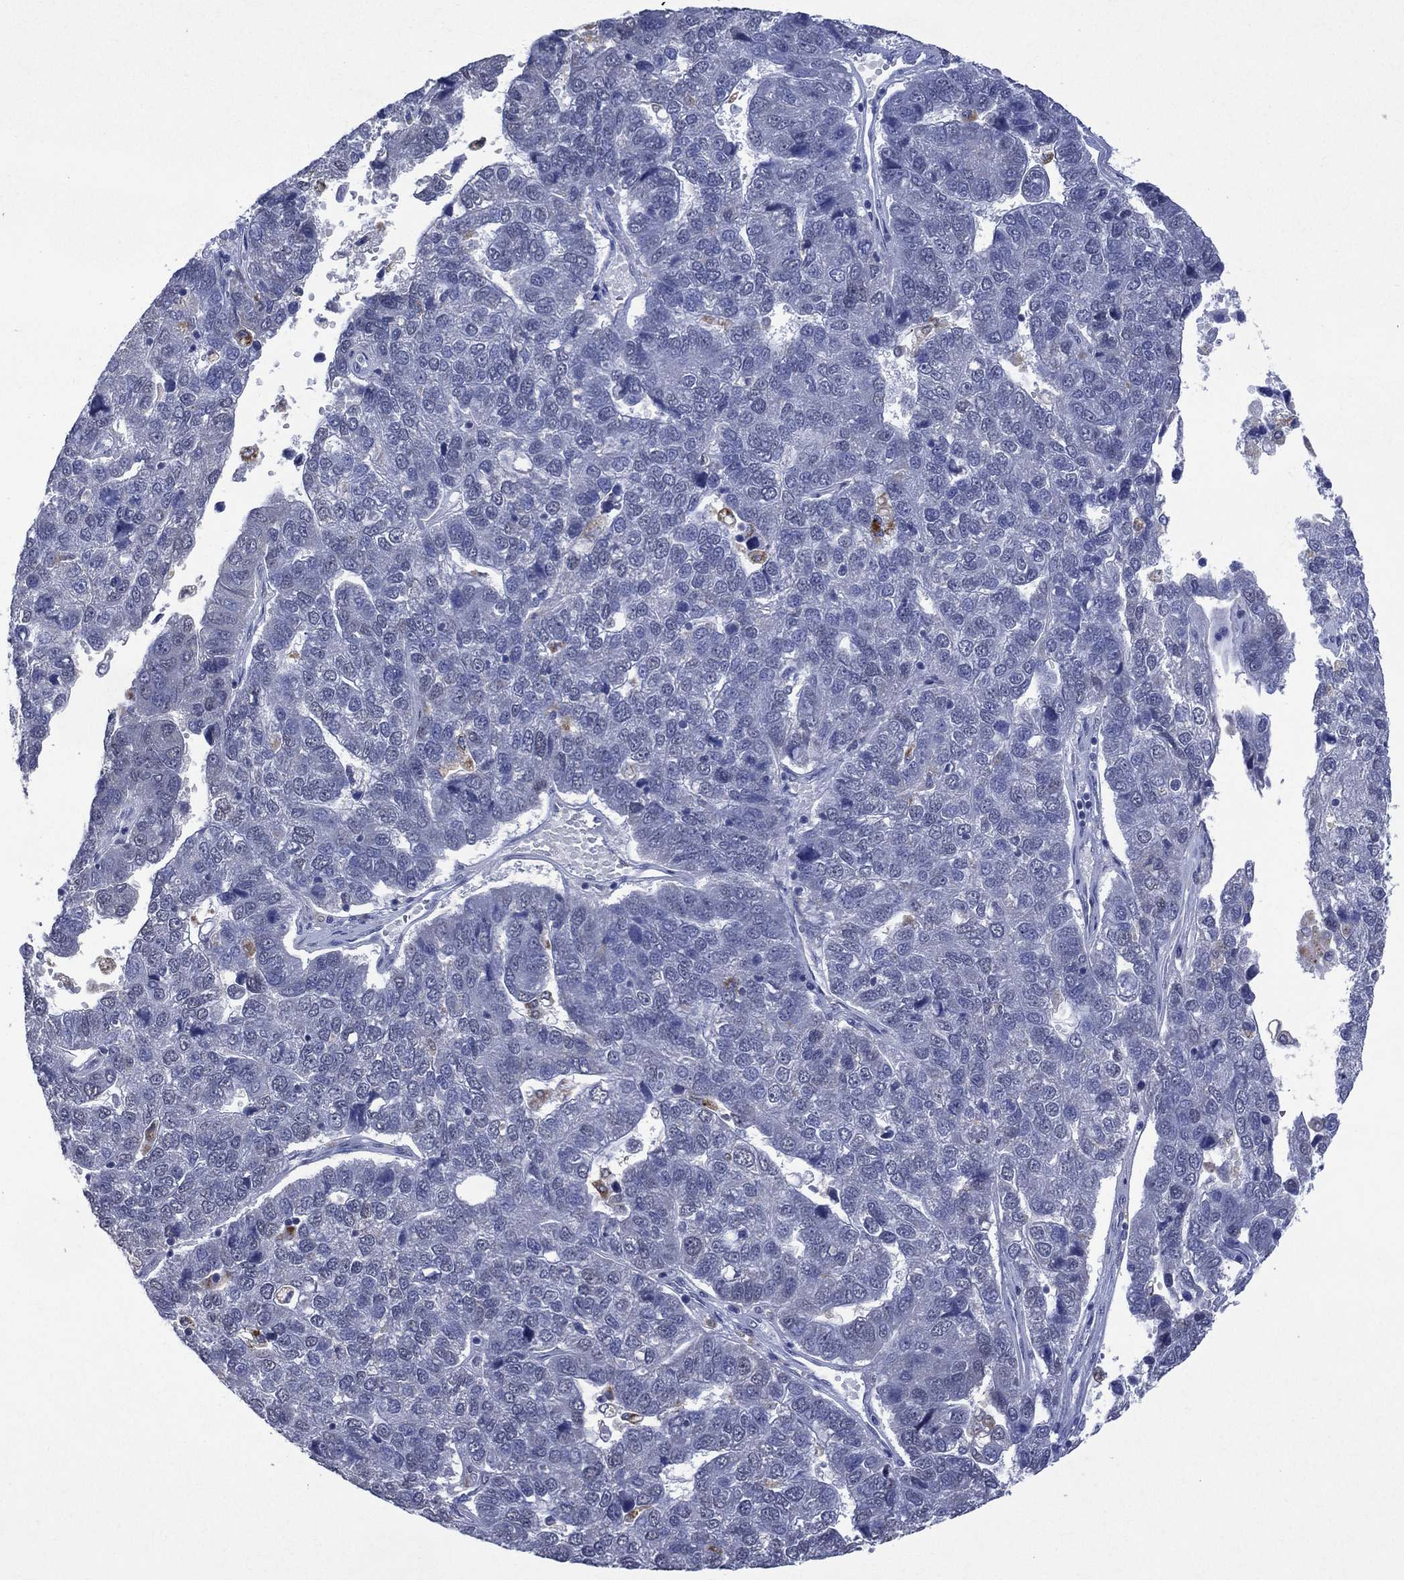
{"staining": {"intensity": "negative", "quantity": "none", "location": "none"}, "tissue": "pancreatic cancer", "cell_type": "Tumor cells", "image_type": "cancer", "snomed": [{"axis": "morphology", "description": "Adenocarcinoma, NOS"}, {"axis": "topography", "description": "Pancreas"}], "caption": "DAB (3,3'-diaminobenzidine) immunohistochemical staining of pancreatic adenocarcinoma demonstrates no significant positivity in tumor cells. (Immunohistochemistry, brightfield microscopy, high magnification).", "gene": "ASB10", "patient": {"sex": "female", "age": 61}}